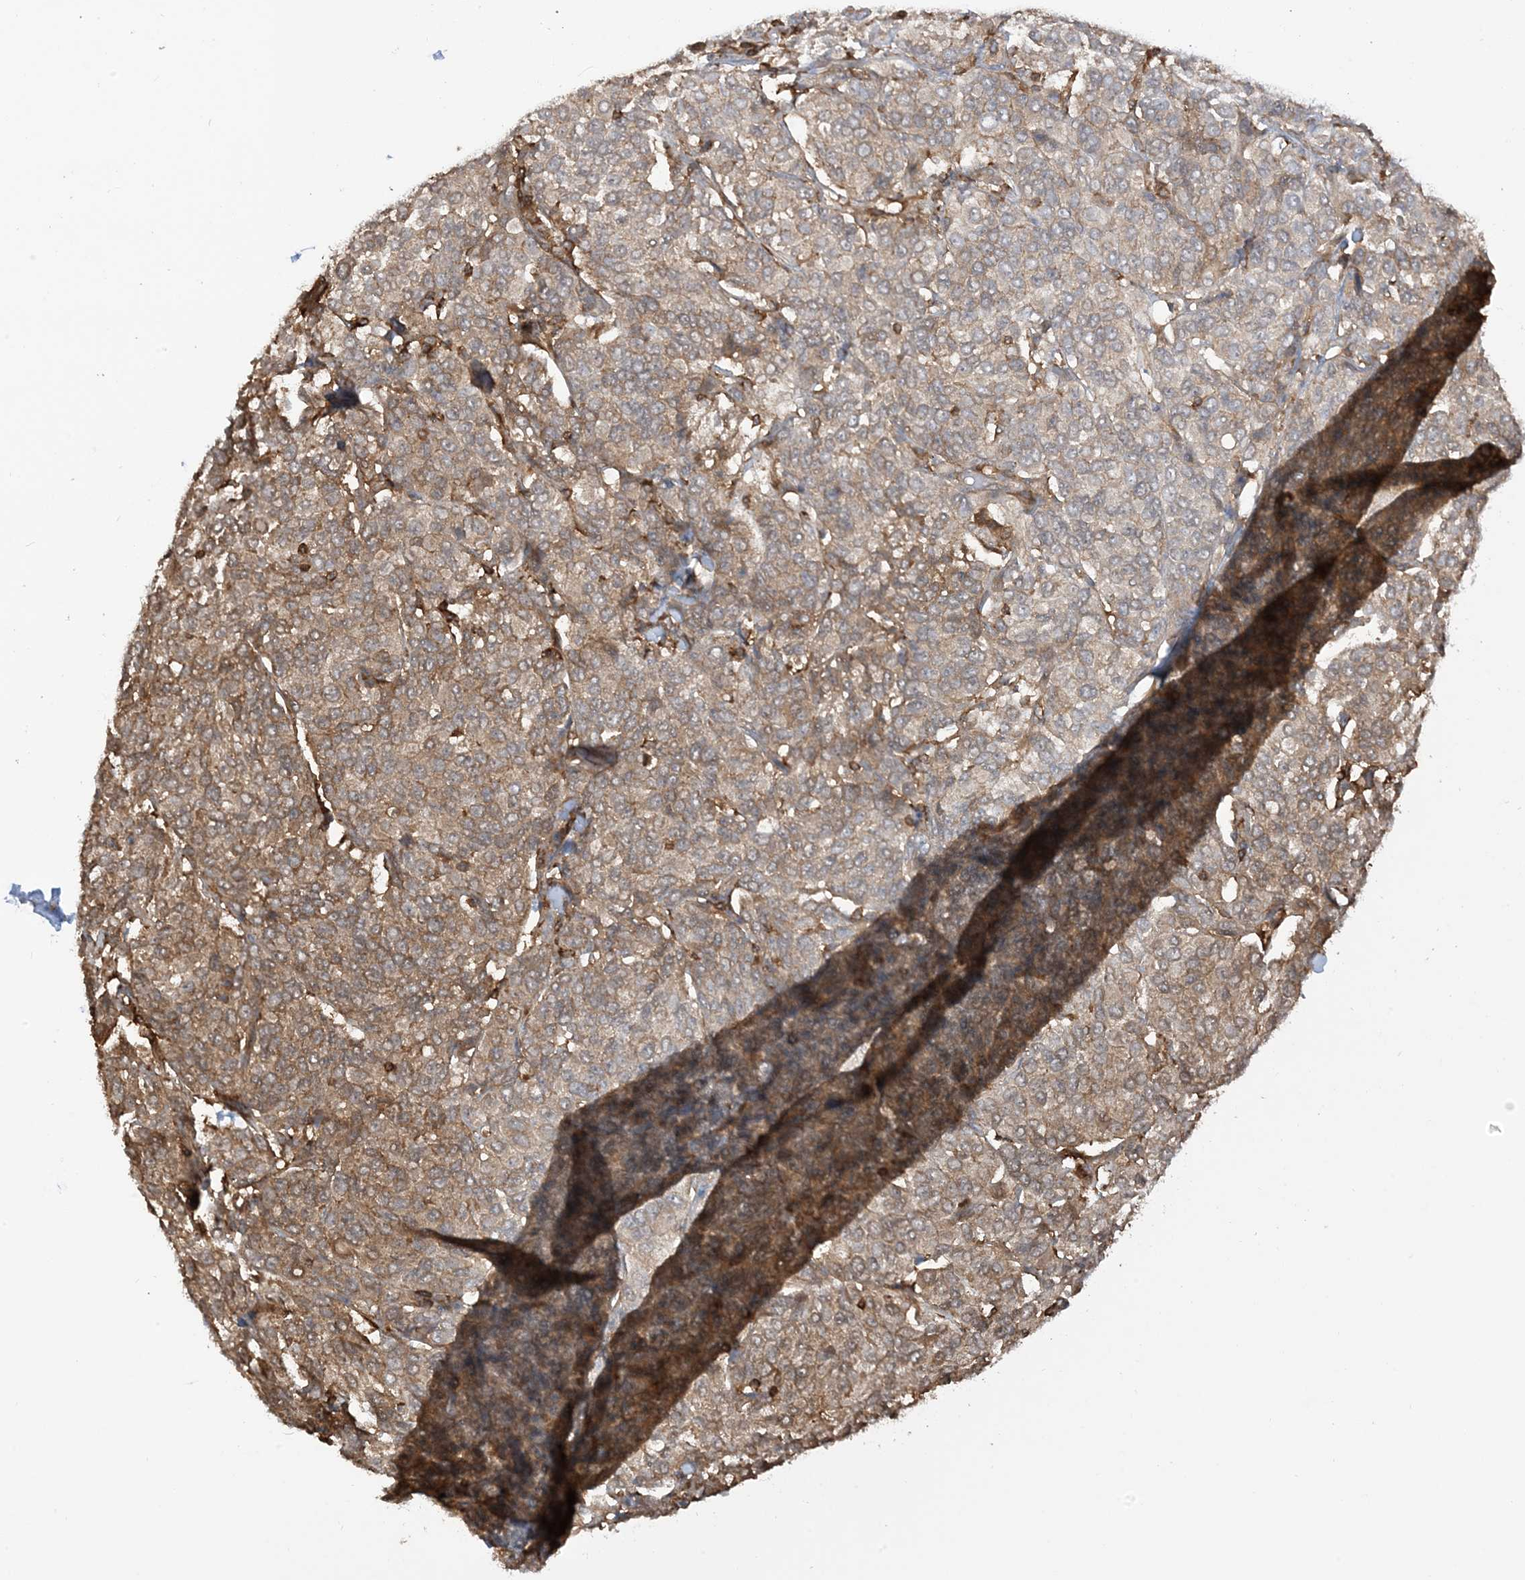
{"staining": {"intensity": "moderate", "quantity": ">75%", "location": "cytoplasmic/membranous"}, "tissue": "breast cancer", "cell_type": "Tumor cells", "image_type": "cancer", "snomed": [{"axis": "morphology", "description": "Duct carcinoma"}, {"axis": "topography", "description": "Breast"}], "caption": "Immunohistochemical staining of human breast cancer (intraductal carcinoma) demonstrates medium levels of moderate cytoplasmic/membranous staining in approximately >75% of tumor cells. The staining was performed using DAB, with brown indicating positive protein expression. Nuclei are stained blue with hematoxylin.", "gene": "CAPZB", "patient": {"sex": "female", "age": 55}}